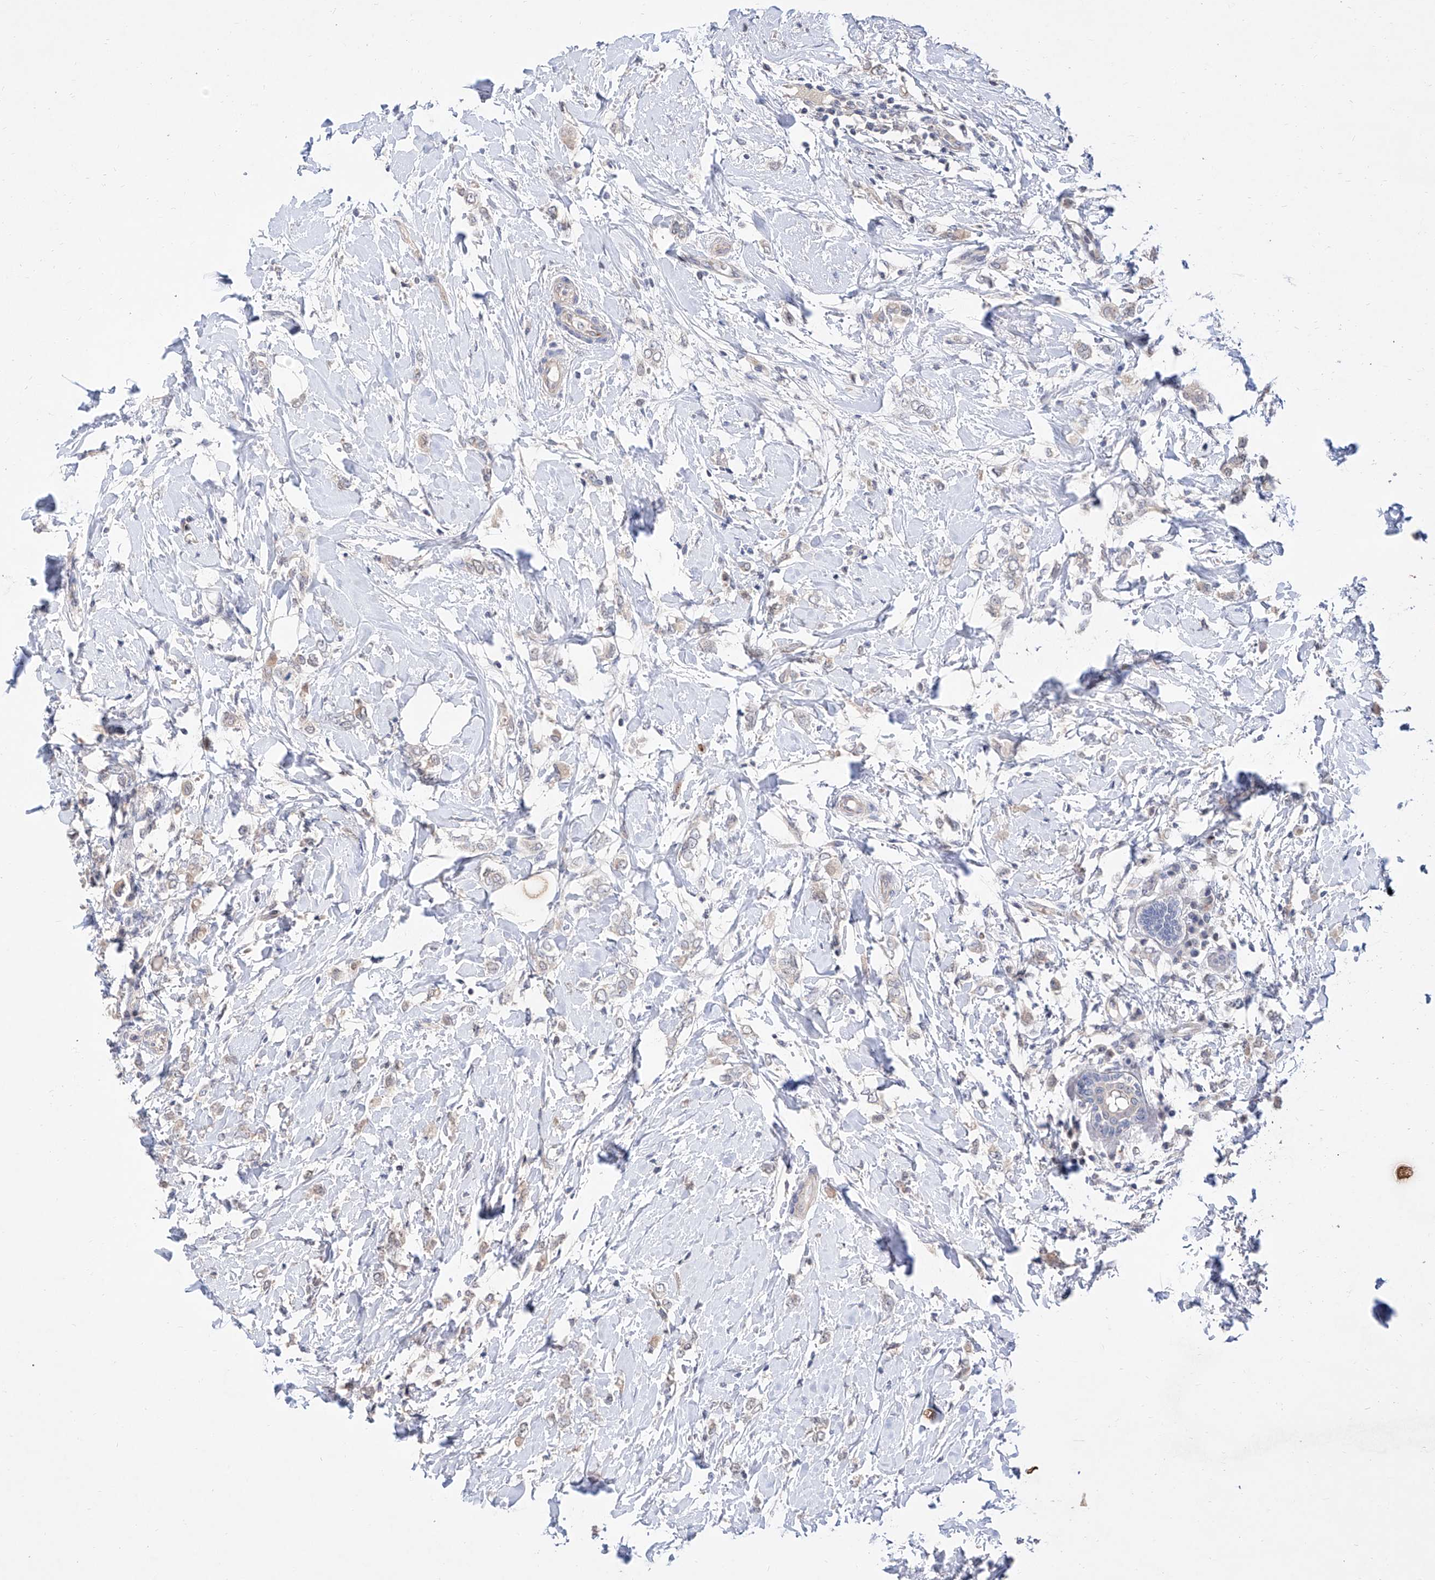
{"staining": {"intensity": "negative", "quantity": "none", "location": "none"}, "tissue": "breast cancer", "cell_type": "Tumor cells", "image_type": "cancer", "snomed": [{"axis": "morphology", "description": "Normal tissue, NOS"}, {"axis": "morphology", "description": "Lobular carcinoma"}, {"axis": "topography", "description": "Breast"}], "caption": "Human breast cancer (lobular carcinoma) stained for a protein using immunohistochemistry reveals no positivity in tumor cells.", "gene": "FUCA2", "patient": {"sex": "female", "age": 47}}